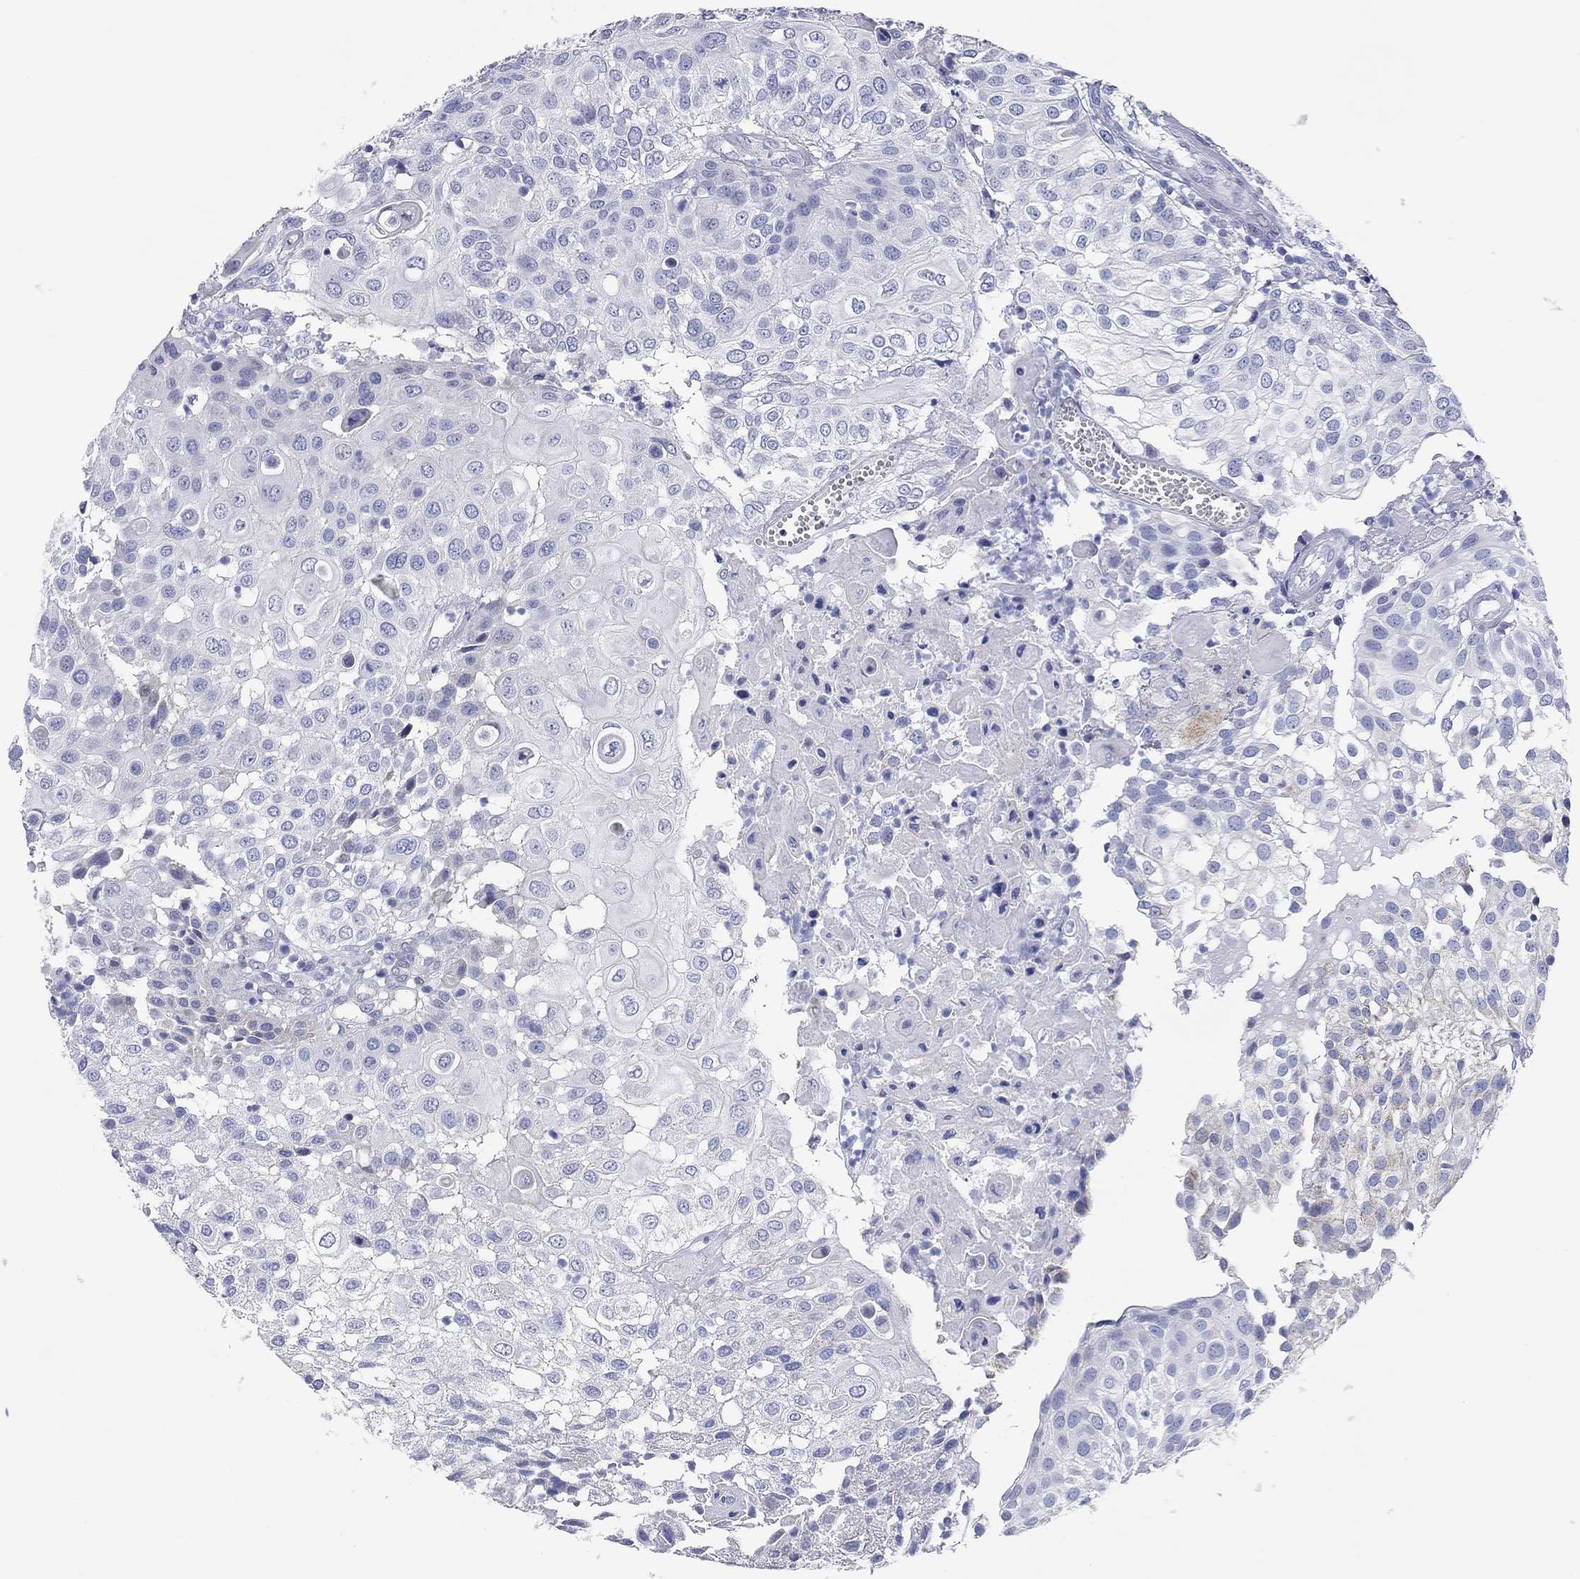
{"staining": {"intensity": "negative", "quantity": "none", "location": "none"}, "tissue": "urothelial cancer", "cell_type": "Tumor cells", "image_type": "cancer", "snomed": [{"axis": "morphology", "description": "Urothelial carcinoma, High grade"}, {"axis": "topography", "description": "Urinary bladder"}], "caption": "Urothelial carcinoma (high-grade) was stained to show a protein in brown. There is no significant staining in tumor cells. (Brightfield microscopy of DAB (3,3'-diaminobenzidine) immunohistochemistry at high magnification).", "gene": "CHI3L2", "patient": {"sex": "female", "age": 79}}